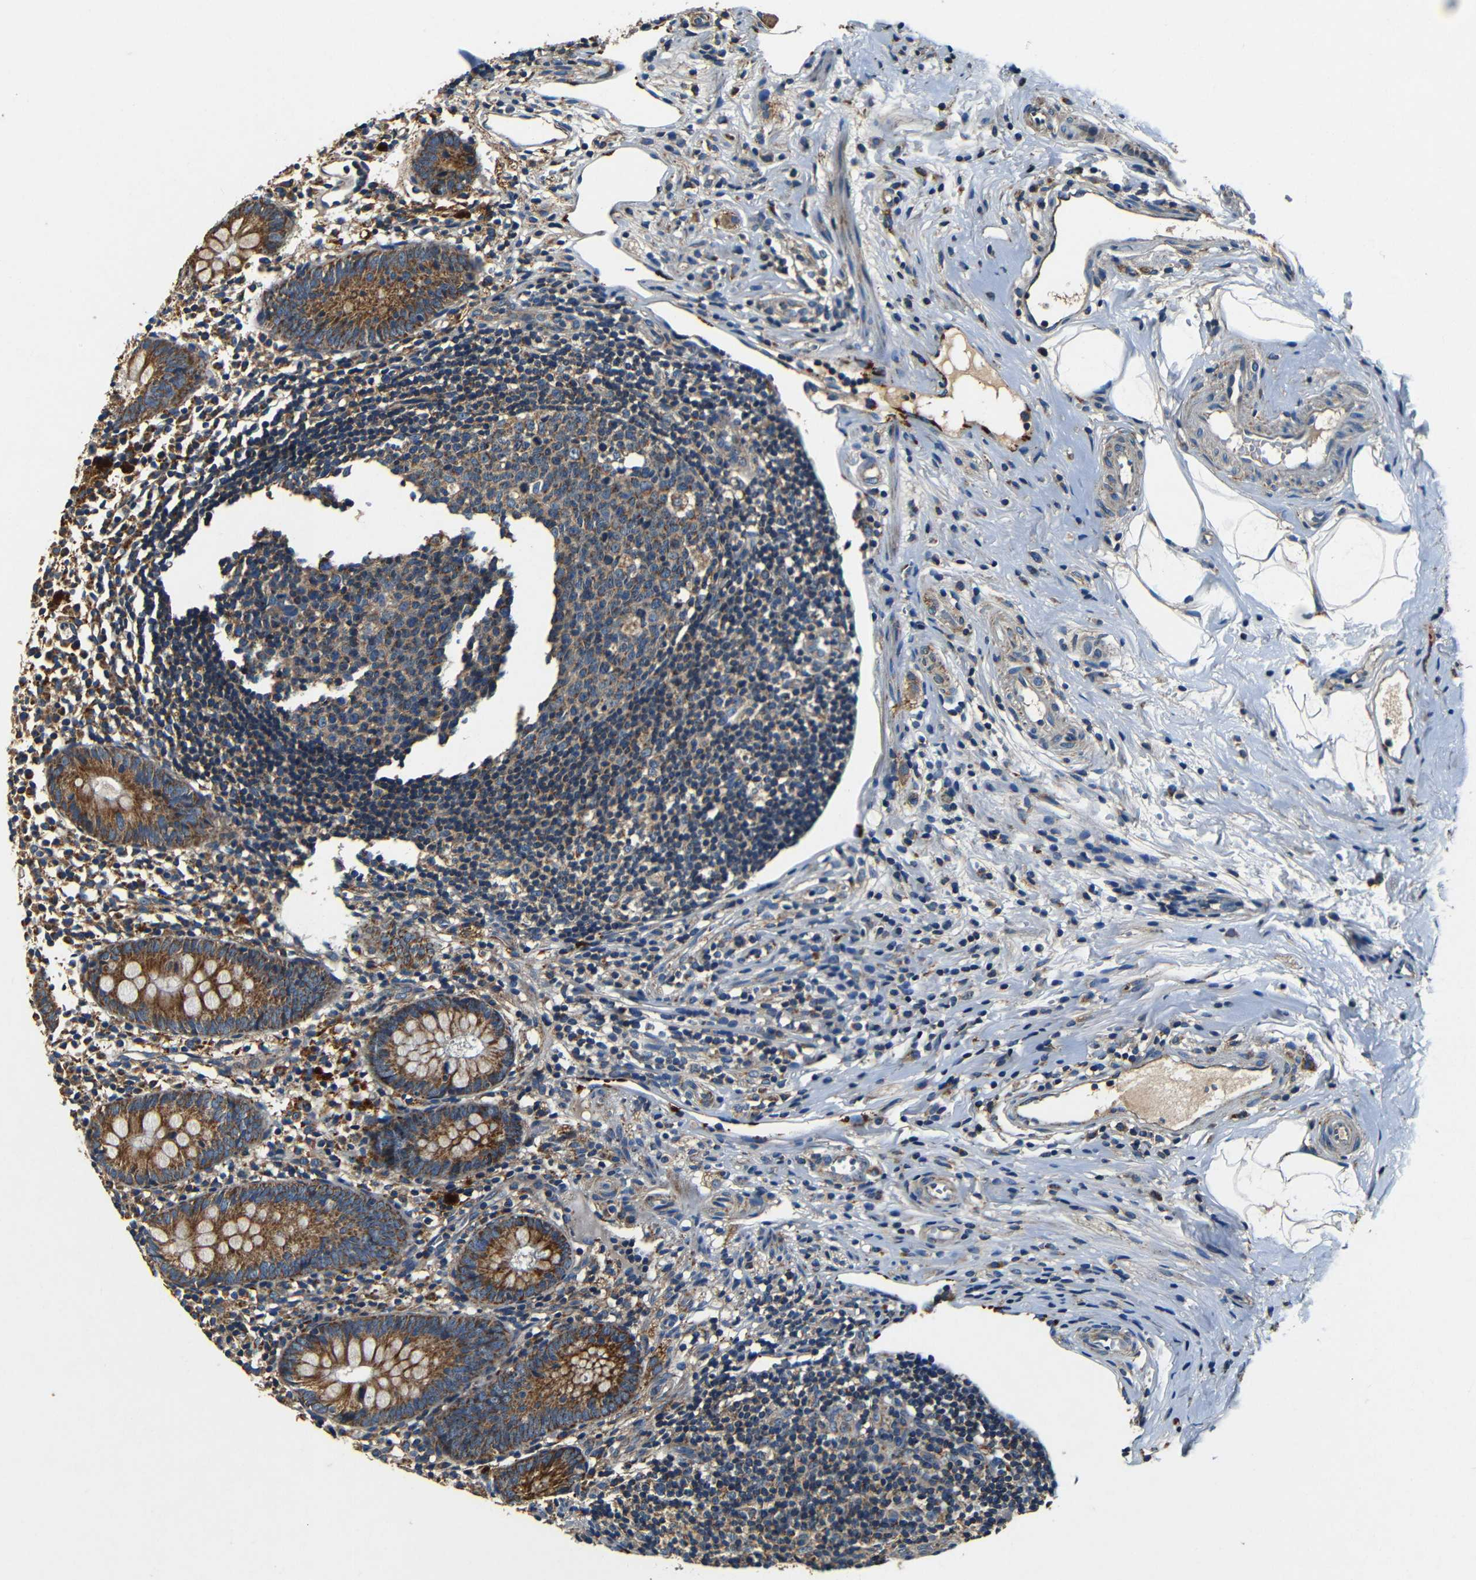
{"staining": {"intensity": "moderate", "quantity": ">75%", "location": "cytoplasmic/membranous"}, "tissue": "appendix", "cell_type": "Glandular cells", "image_type": "normal", "snomed": [{"axis": "morphology", "description": "Normal tissue, NOS"}, {"axis": "topography", "description": "Appendix"}], "caption": "Immunohistochemistry (IHC) of unremarkable human appendix shows medium levels of moderate cytoplasmic/membranous staining in approximately >75% of glandular cells.", "gene": "MTX1", "patient": {"sex": "female", "age": 20}}